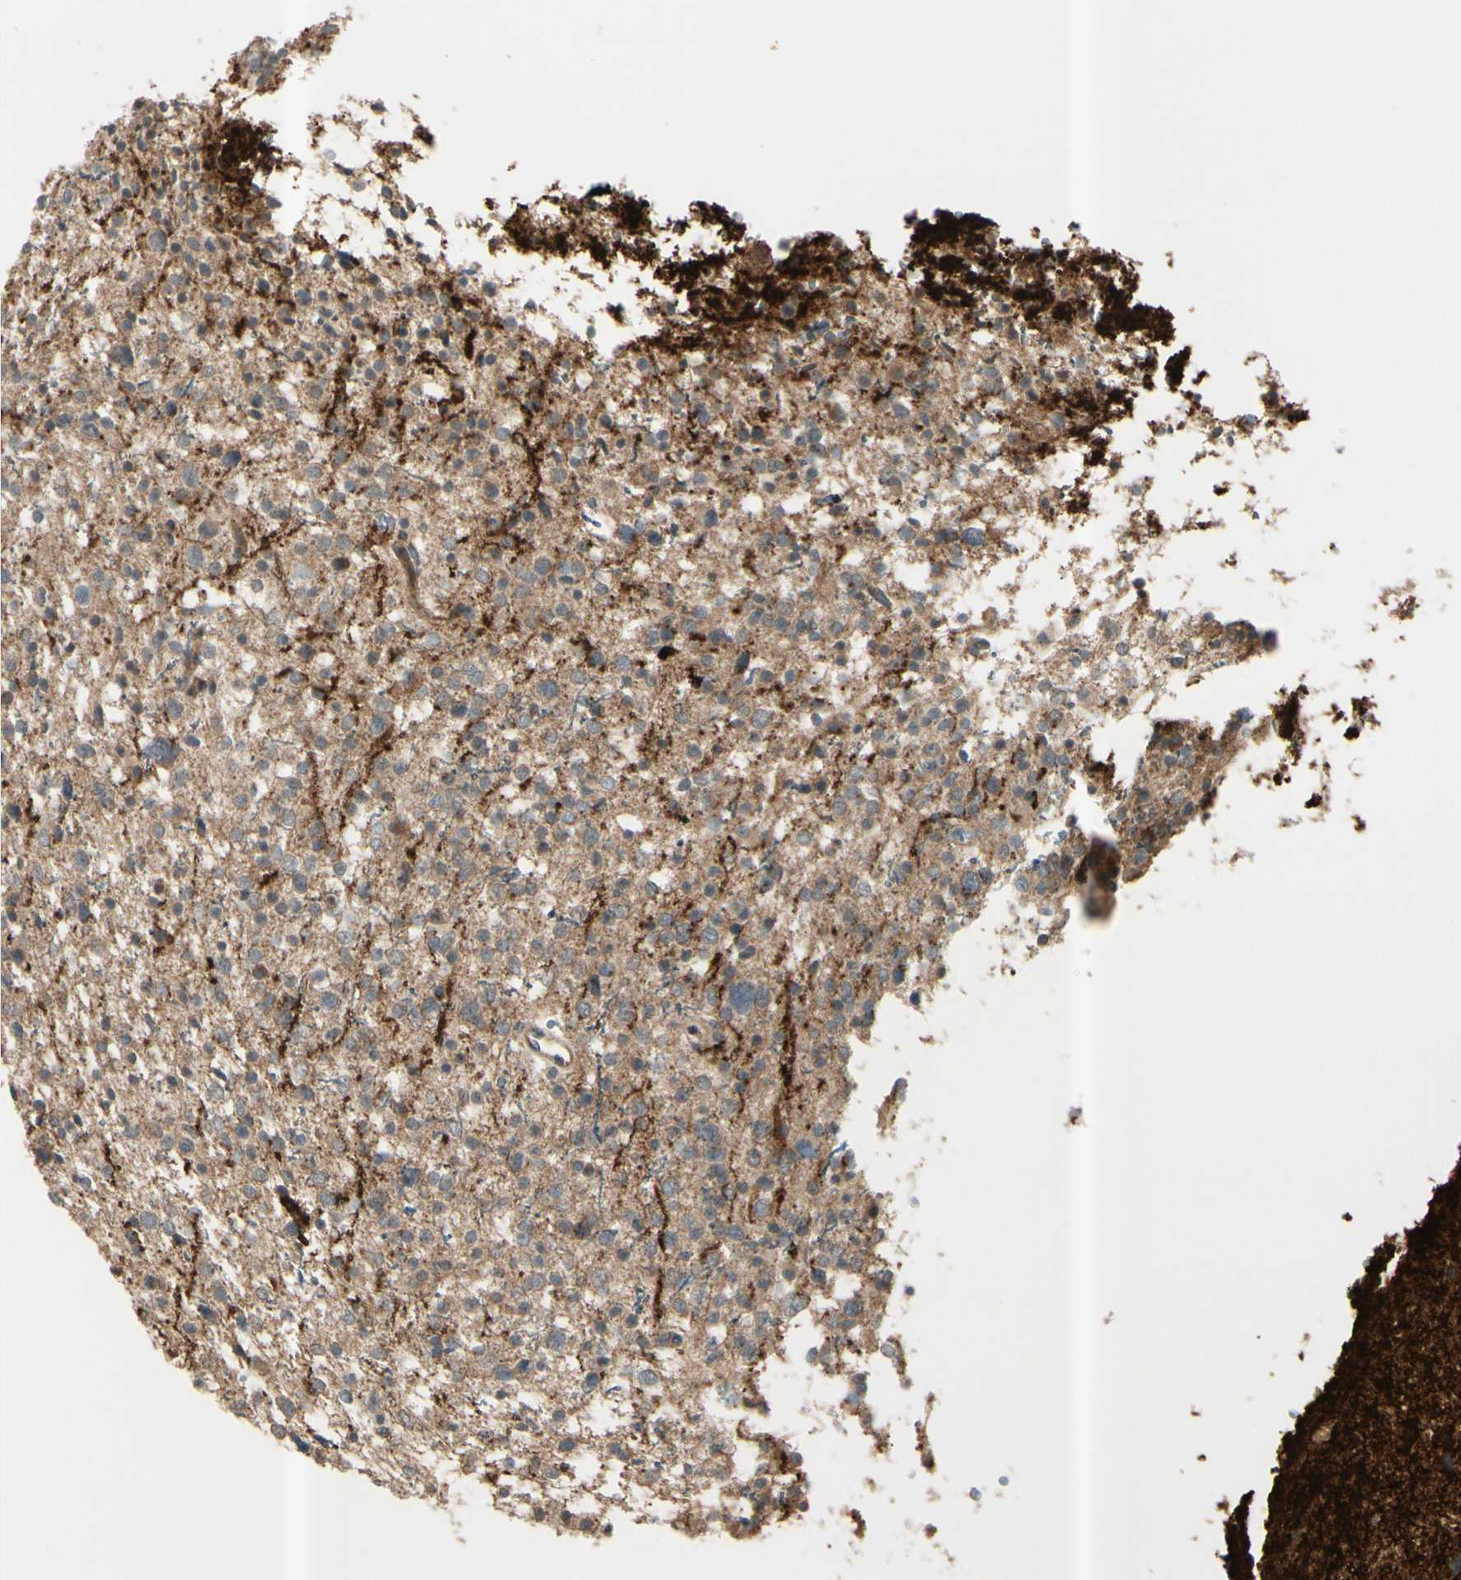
{"staining": {"intensity": "weak", "quantity": ">75%", "location": "cytoplasmic/membranous"}, "tissue": "glioma", "cell_type": "Tumor cells", "image_type": "cancer", "snomed": [{"axis": "morphology", "description": "Glioma, malignant, Low grade"}, {"axis": "topography", "description": "Brain"}], "caption": "High-magnification brightfield microscopy of glioma stained with DAB (3,3'-diaminobenzidine) (brown) and counterstained with hematoxylin (blue). tumor cells exhibit weak cytoplasmic/membranous expression is present in about>75% of cells. Nuclei are stained in blue.", "gene": "ICAM5", "patient": {"sex": "female", "age": 37}}